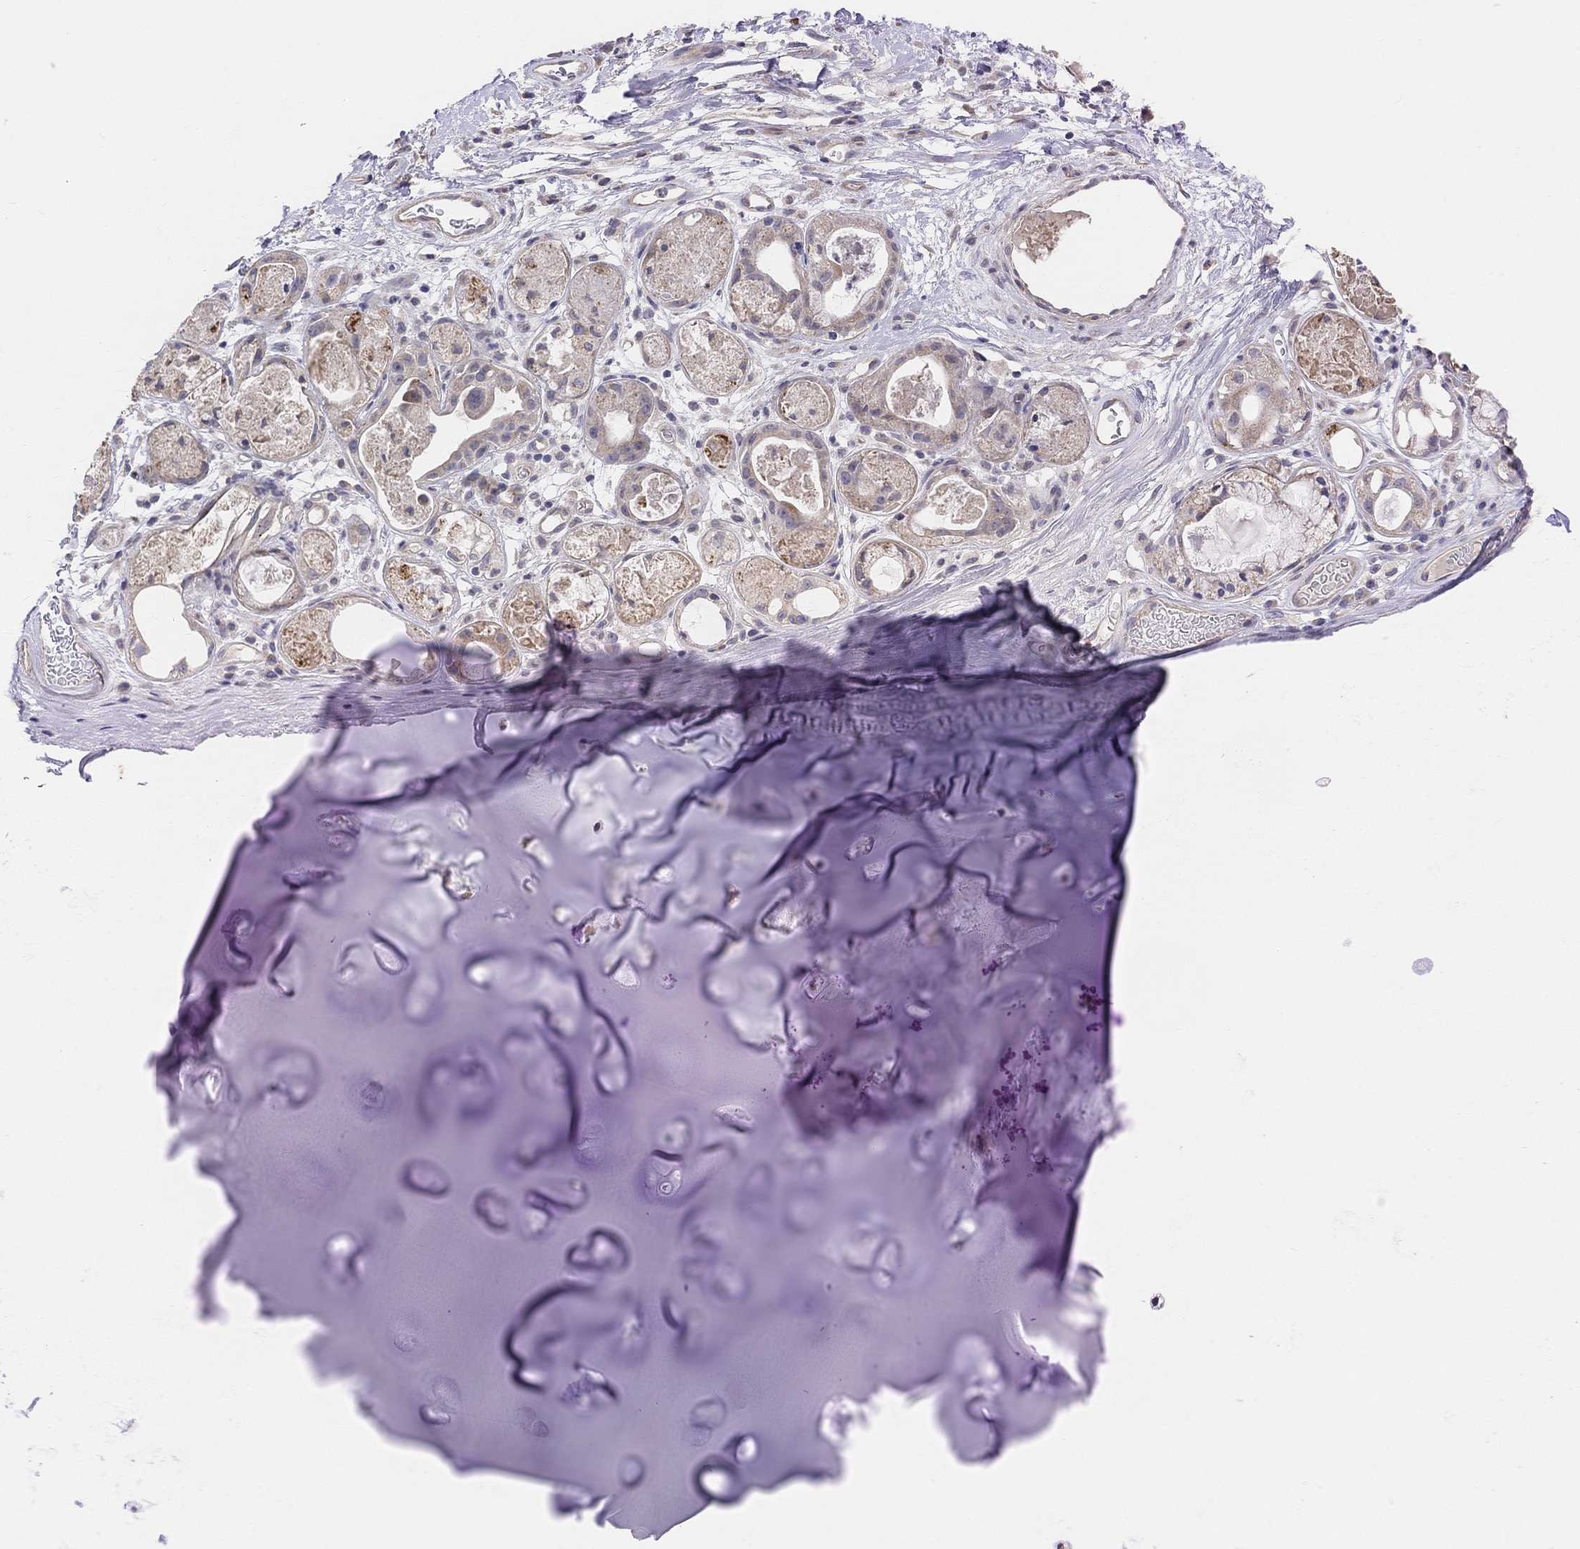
{"staining": {"intensity": "negative", "quantity": "none", "location": "none"}, "tissue": "adipose tissue", "cell_type": "Adipocytes", "image_type": "normal", "snomed": [{"axis": "morphology", "description": "Normal tissue, NOS"}, {"axis": "topography", "description": "Cartilage tissue"}], "caption": "Immunohistochemistry micrograph of normal human adipose tissue stained for a protein (brown), which shows no staining in adipocytes.", "gene": "HCRTR1", "patient": {"sex": "male", "age": 81}}